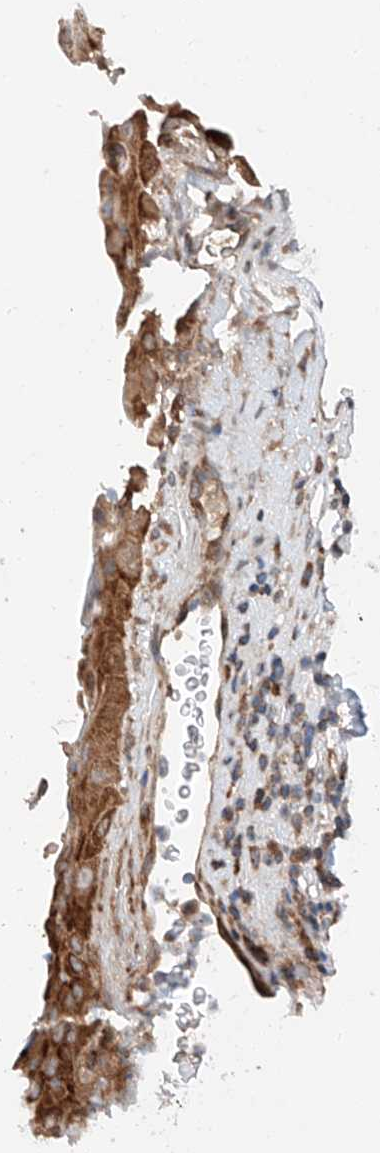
{"staining": {"intensity": "strong", "quantity": ">75%", "location": "cytoplasmic/membranous"}, "tissue": "nasopharynx", "cell_type": "Respiratory epithelial cells", "image_type": "normal", "snomed": [{"axis": "morphology", "description": "Normal tissue, NOS"}, {"axis": "topography", "description": "Nasopharynx"}], "caption": "Unremarkable nasopharynx was stained to show a protein in brown. There is high levels of strong cytoplasmic/membranous positivity in about >75% of respiratory epithelial cells.", "gene": "RUSC1", "patient": {"sex": "male", "age": 64}}